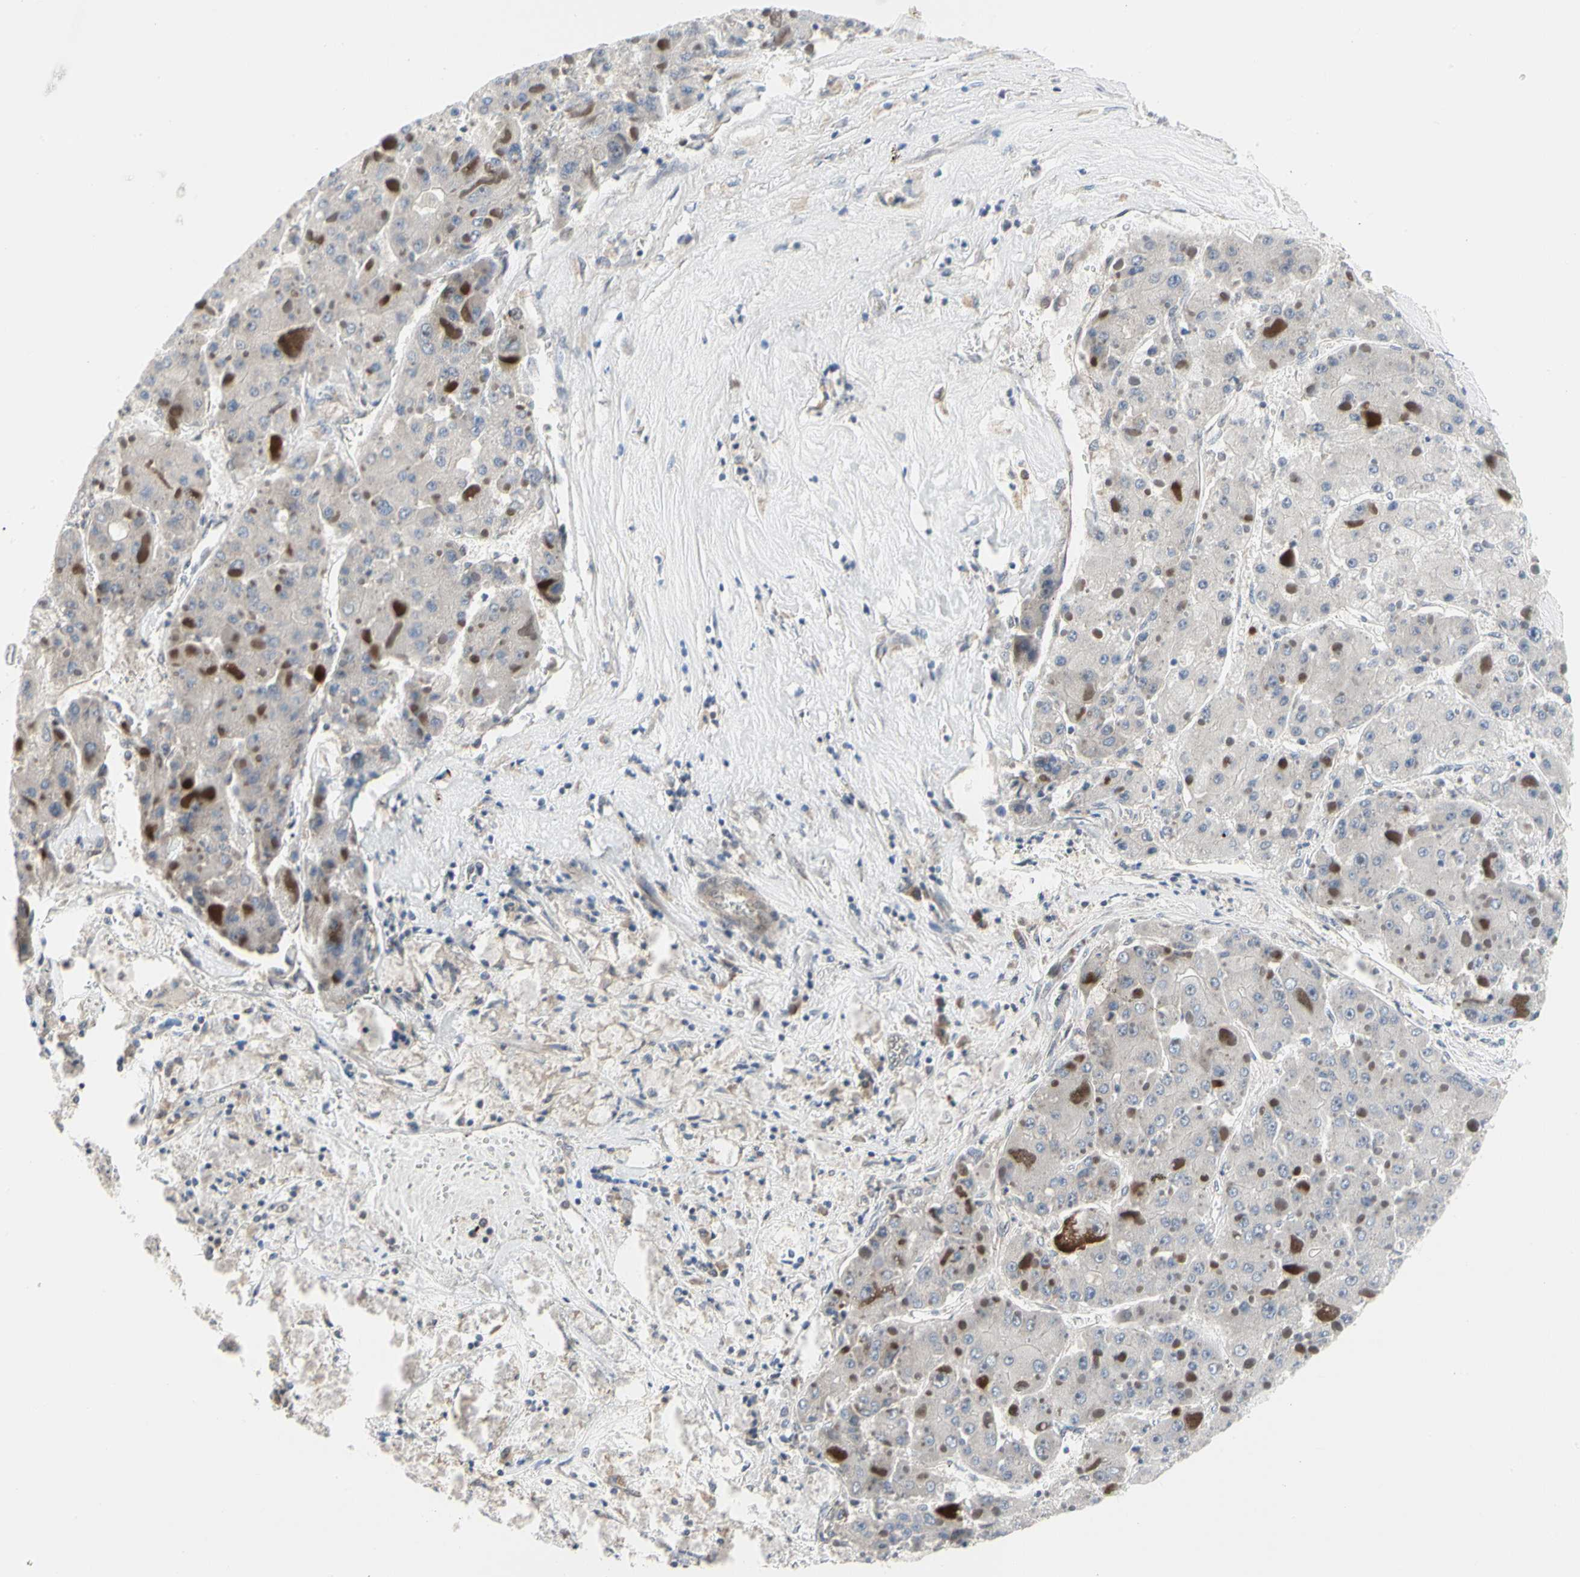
{"staining": {"intensity": "weak", "quantity": "25%-75%", "location": "cytoplasmic/membranous"}, "tissue": "liver cancer", "cell_type": "Tumor cells", "image_type": "cancer", "snomed": [{"axis": "morphology", "description": "Carcinoma, Hepatocellular, NOS"}, {"axis": "topography", "description": "Liver"}], "caption": "IHC staining of liver cancer, which shows low levels of weak cytoplasmic/membranous expression in approximately 25%-75% of tumor cells indicating weak cytoplasmic/membranous protein staining. The staining was performed using DAB (brown) for protein detection and nuclei were counterstained in hematoxylin (blue).", "gene": "CDK5", "patient": {"sex": "female", "age": 73}}